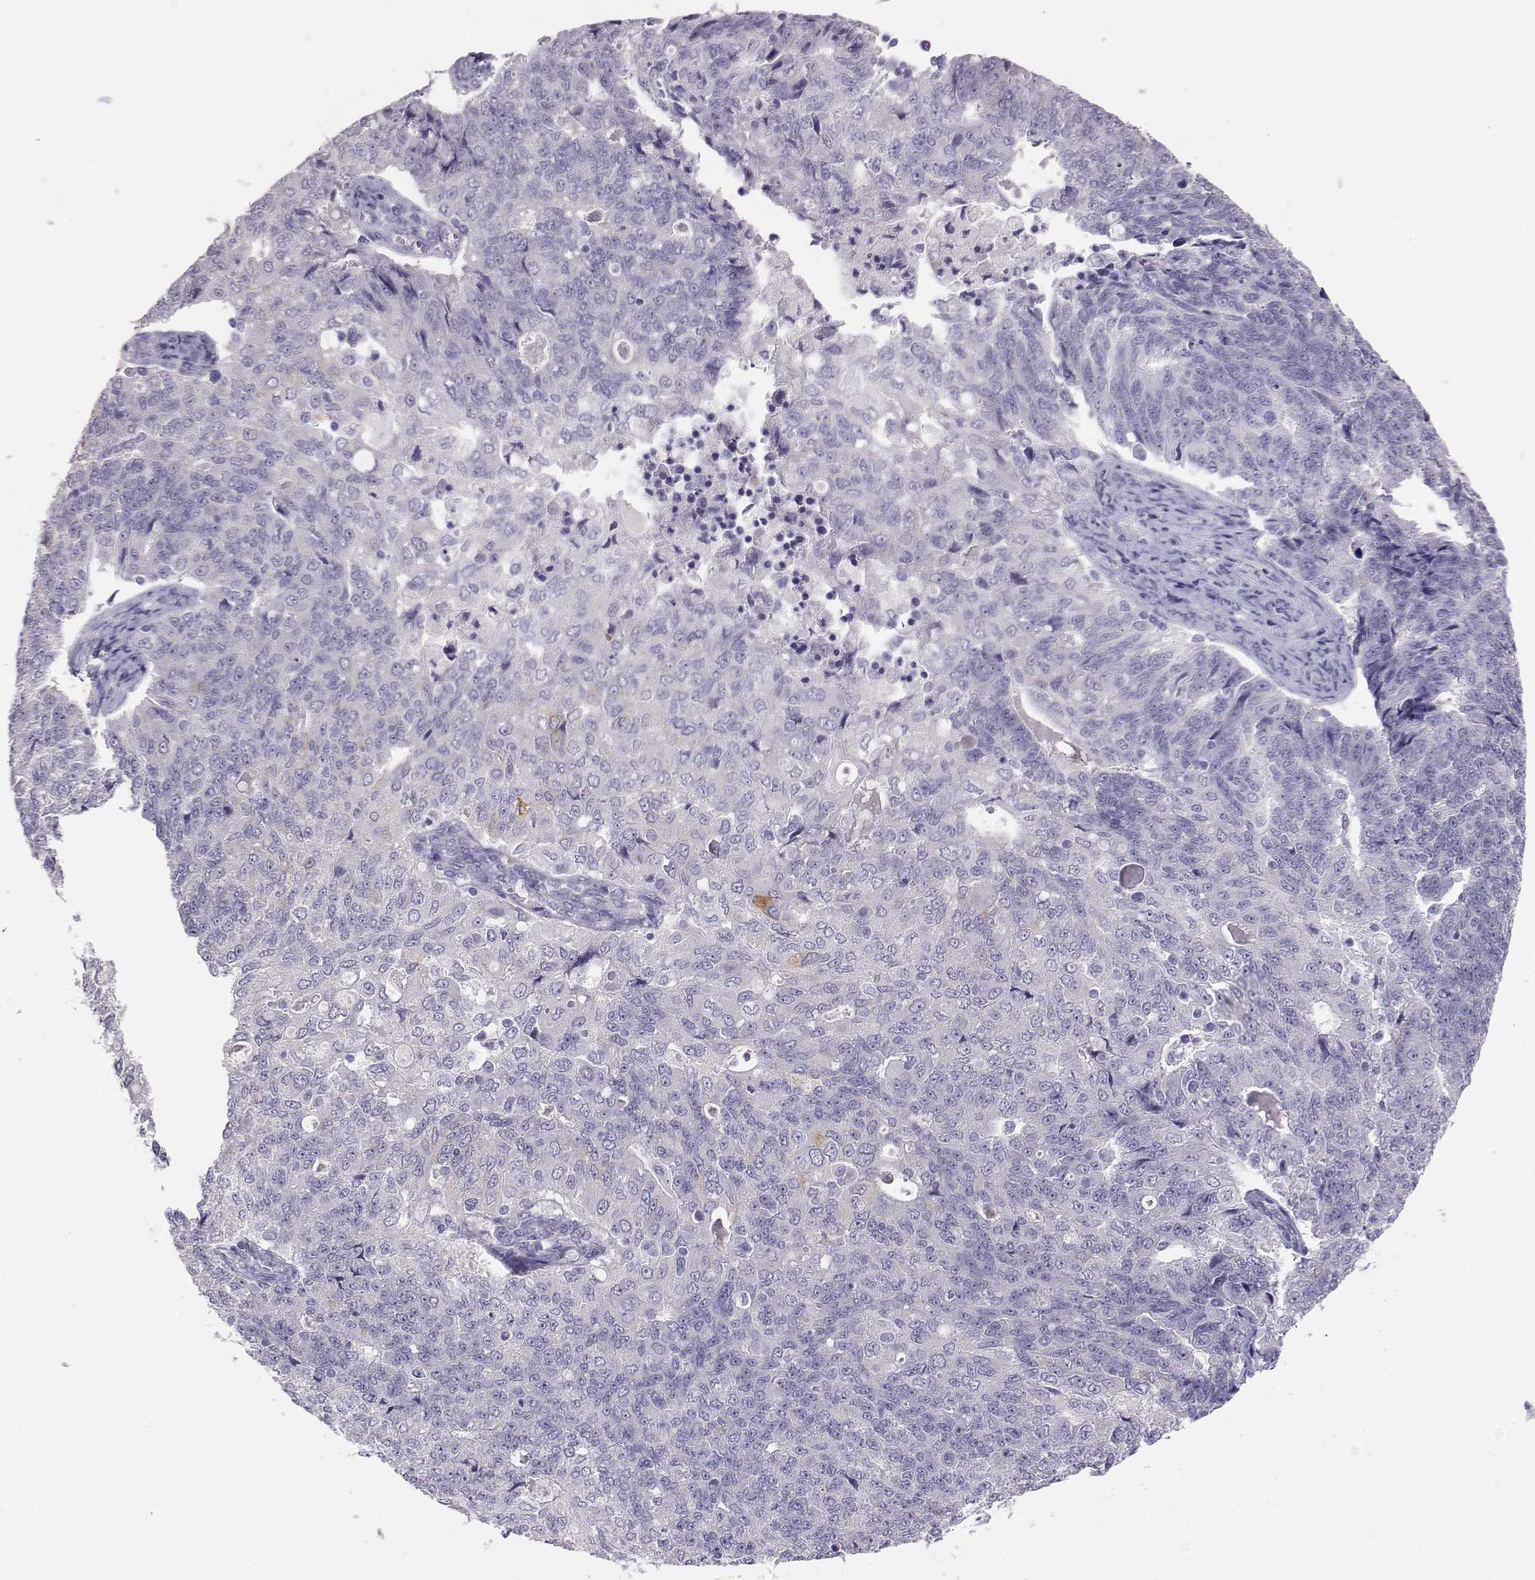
{"staining": {"intensity": "negative", "quantity": "none", "location": "none"}, "tissue": "endometrial cancer", "cell_type": "Tumor cells", "image_type": "cancer", "snomed": [{"axis": "morphology", "description": "Adenocarcinoma, NOS"}, {"axis": "topography", "description": "Endometrium"}], "caption": "IHC of human endometrial cancer displays no positivity in tumor cells.", "gene": "ENDOU", "patient": {"sex": "female", "age": 43}}